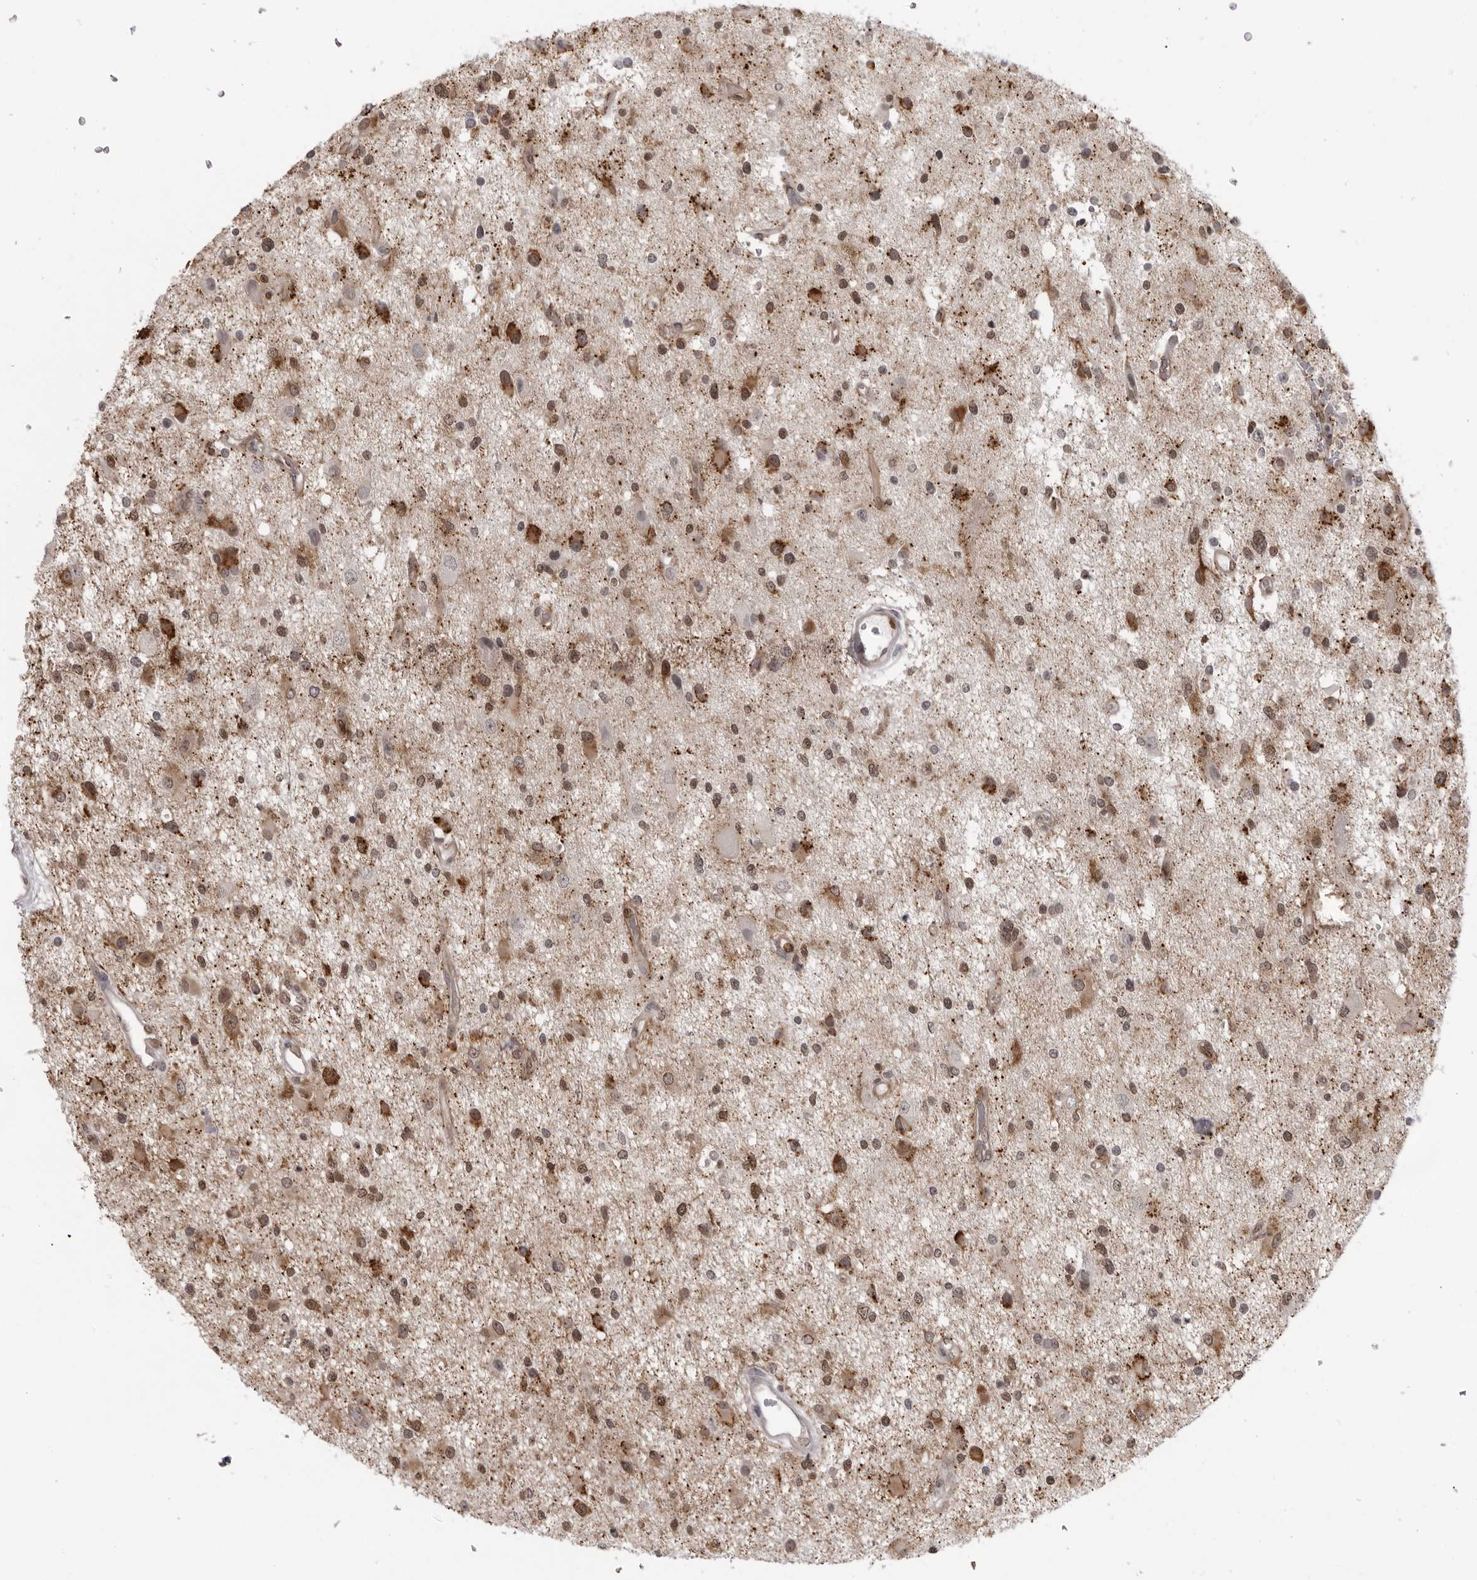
{"staining": {"intensity": "moderate", "quantity": ">75%", "location": "cytoplasmic/membranous,nuclear"}, "tissue": "glioma", "cell_type": "Tumor cells", "image_type": "cancer", "snomed": [{"axis": "morphology", "description": "Glioma, malignant, High grade"}, {"axis": "topography", "description": "Brain"}], "caption": "Human malignant glioma (high-grade) stained with a brown dye displays moderate cytoplasmic/membranous and nuclear positive staining in approximately >75% of tumor cells.", "gene": "MAPK12", "patient": {"sex": "male", "age": 33}}